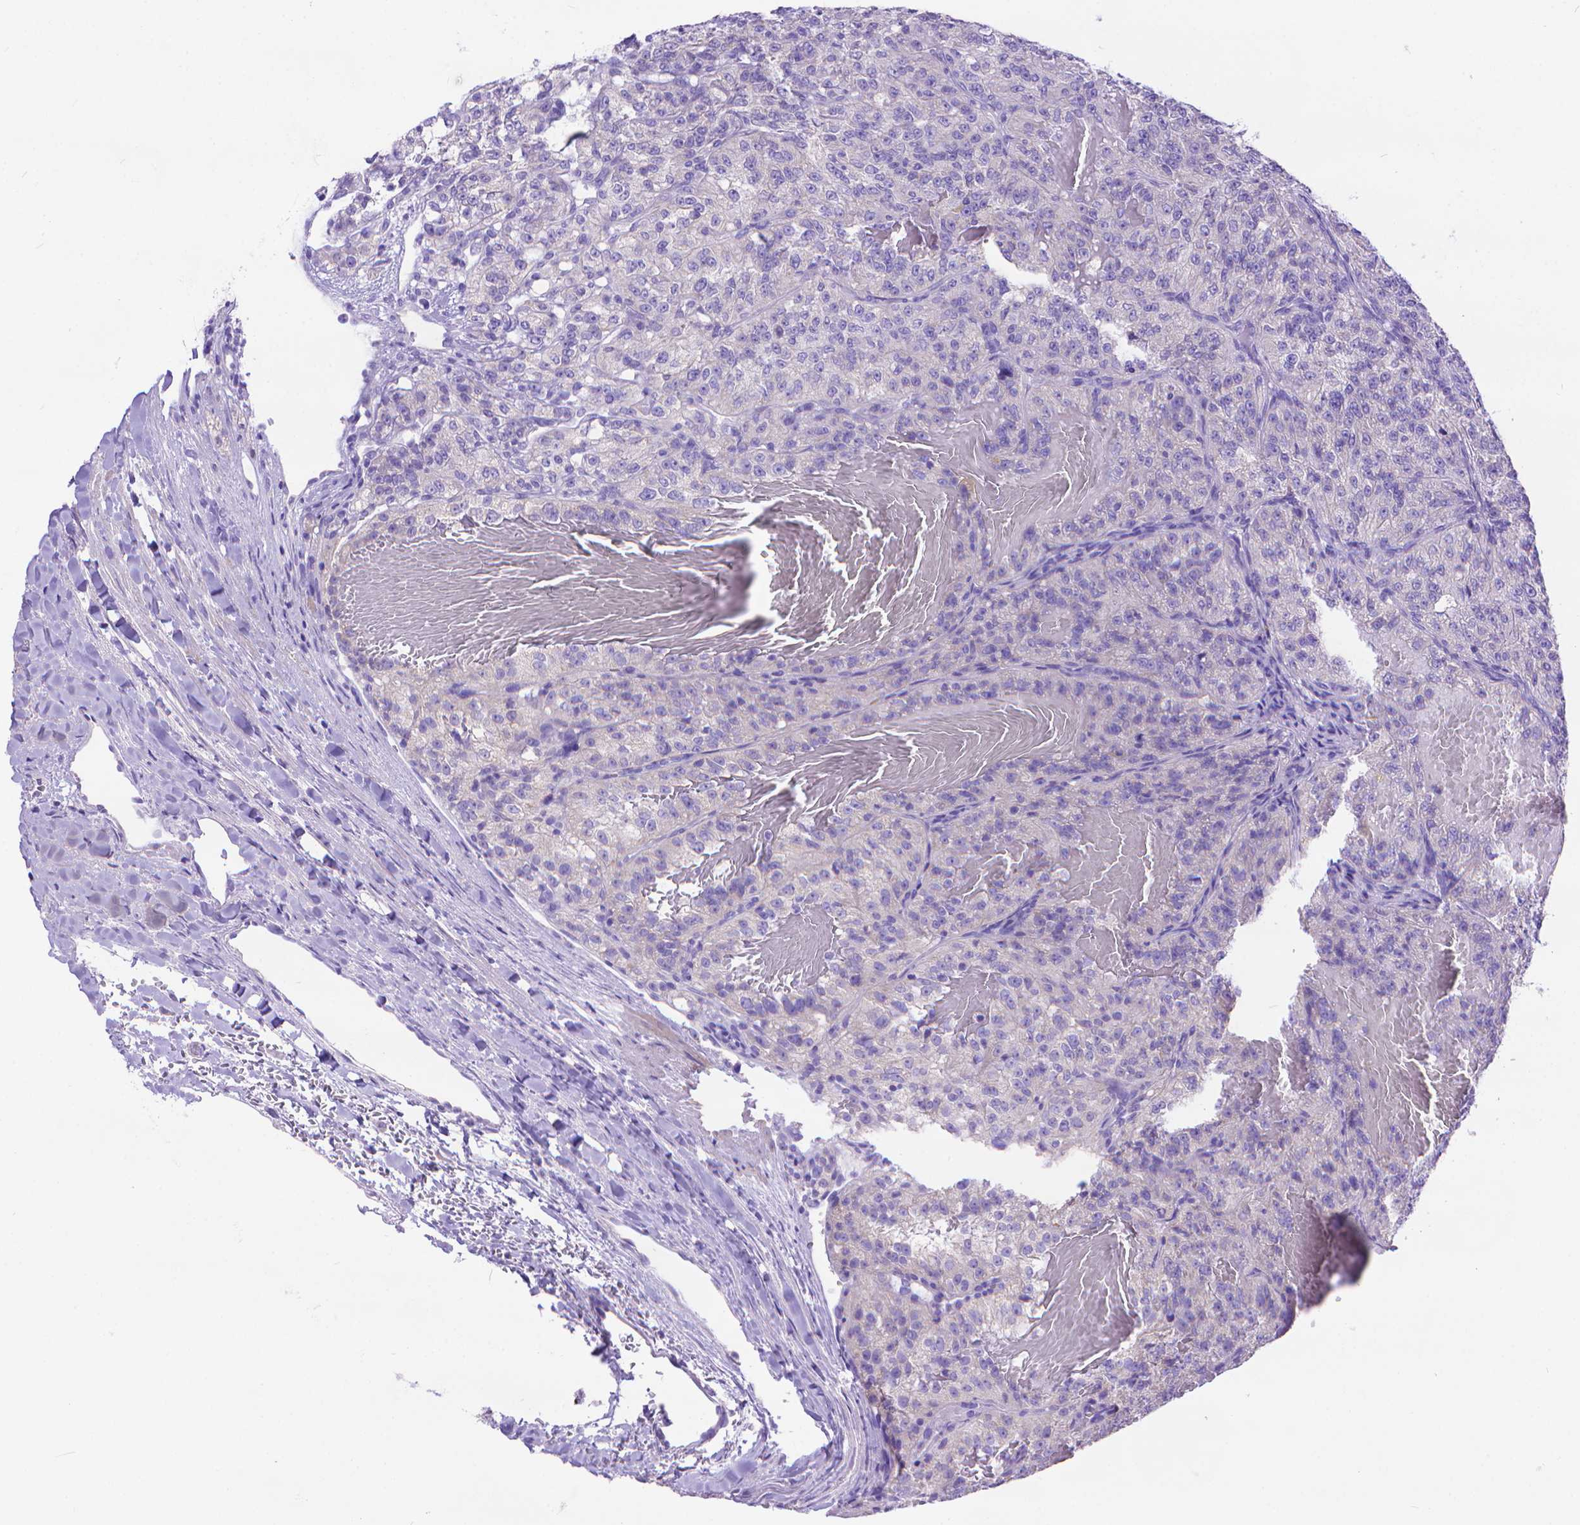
{"staining": {"intensity": "negative", "quantity": "none", "location": "none"}, "tissue": "renal cancer", "cell_type": "Tumor cells", "image_type": "cancer", "snomed": [{"axis": "morphology", "description": "Adenocarcinoma, NOS"}, {"axis": "topography", "description": "Kidney"}], "caption": "Immunohistochemistry photomicrograph of adenocarcinoma (renal) stained for a protein (brown), which shows no staining in tumor cells. The staining was performed using DAB (3,3'-diaminobenzidine) to visualize the protein expression in brown, while the nuclei were stained in blue with hematoxylin (Magnification: 20x).", "gene": "DHRS2", "patient": {"sex": "female", "age": 63}}